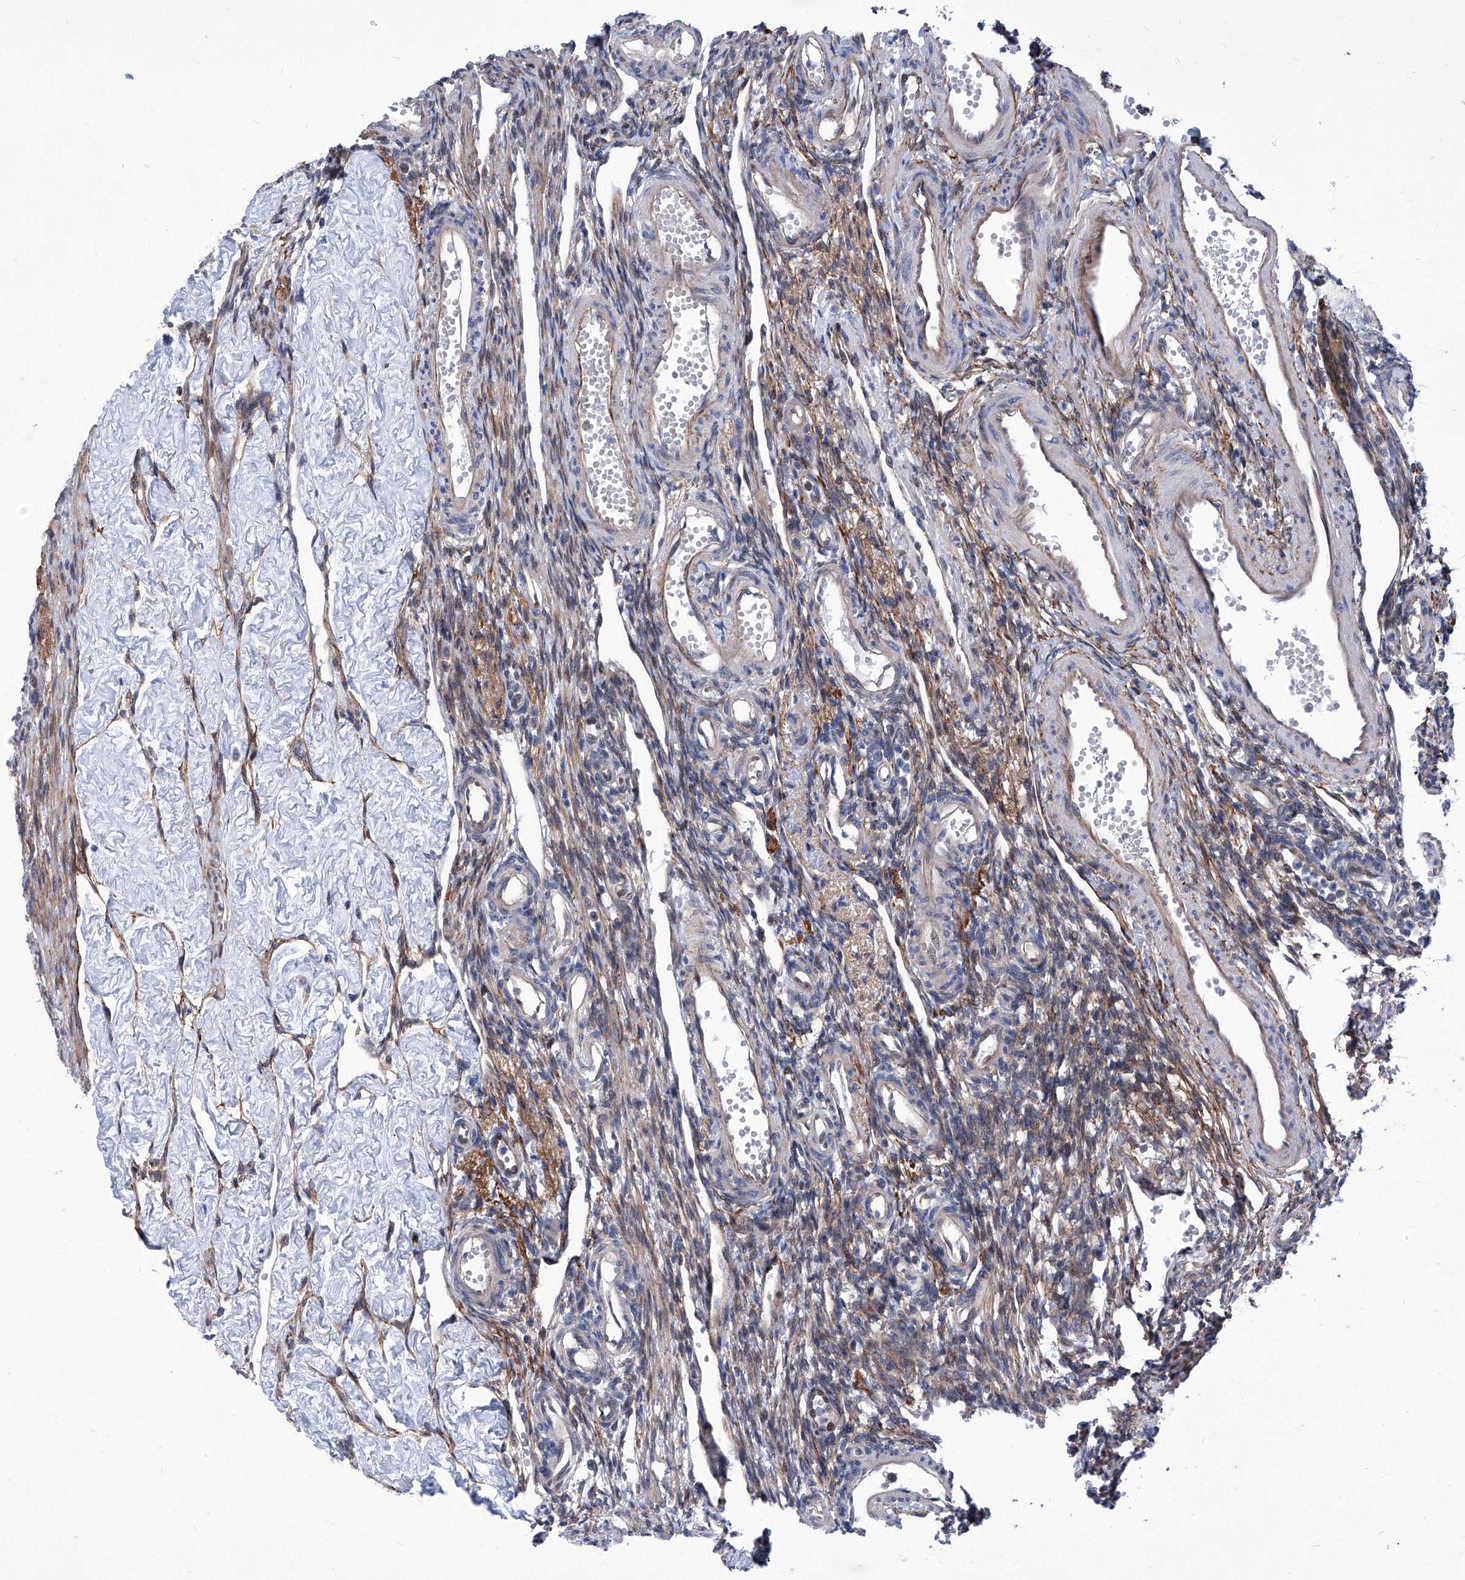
{"staining": {"intensity": "weak", "quantity": ">75%", "location": "cytoplasmic/membranous"}, "tissue": "ovary", "cell_type": "Follicle cells", "image_type": "normal", "snomed": [{"axis": "morphology", "description": "Normal tissue, NOS"}, {"axis": "morphology", "description": "Cyst, NOS"}, {"axis": "topography", "description": "Ovary"}], "caption": "Protein staining of benign ovary exhibits weak cytoplasmic/membranous staining in approximately >75% of follicle cells.", "gene": "KTI12", "patient": {"sex": "female", "age": 33}}